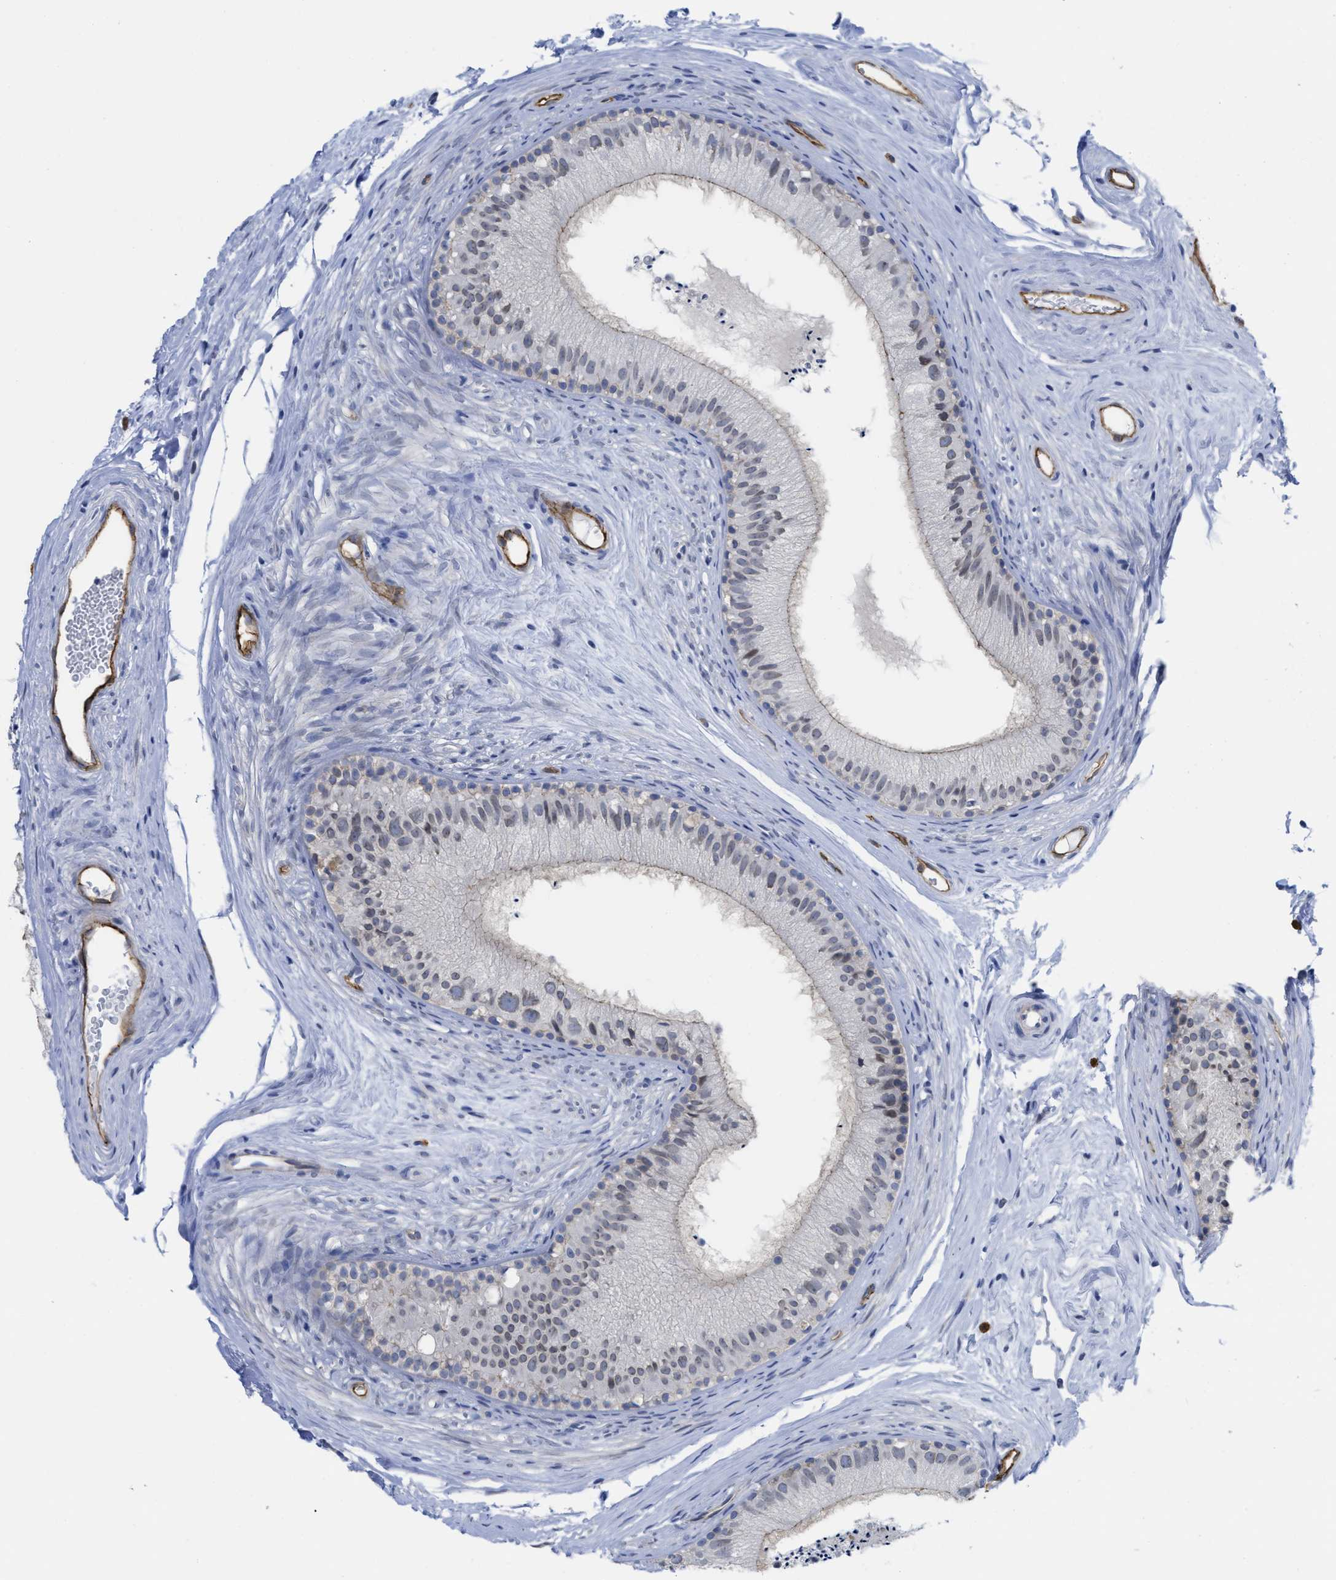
{"staining": {"intensity": "moderate", "quantity": "<25%", "location": "cytoplasmic/membranous,nuclear"}, "tissue": "epididymis", "cell_type": "Glandular cells", "image_type": "normal", "snomed": [{"axis": "morphology", "description": "Normal tissue, NOS"}, {"axis": "topography", "description": "Epididymis"}], "caption": "Epididymis stained with DAB immunohistochemistry reveals low levels of moderate cytoplasmic/membranous,nuclear positivity in about <25% of glandular cells.", "gene": "ACKR1", "patient": {"sex": "male", "age": 56}}